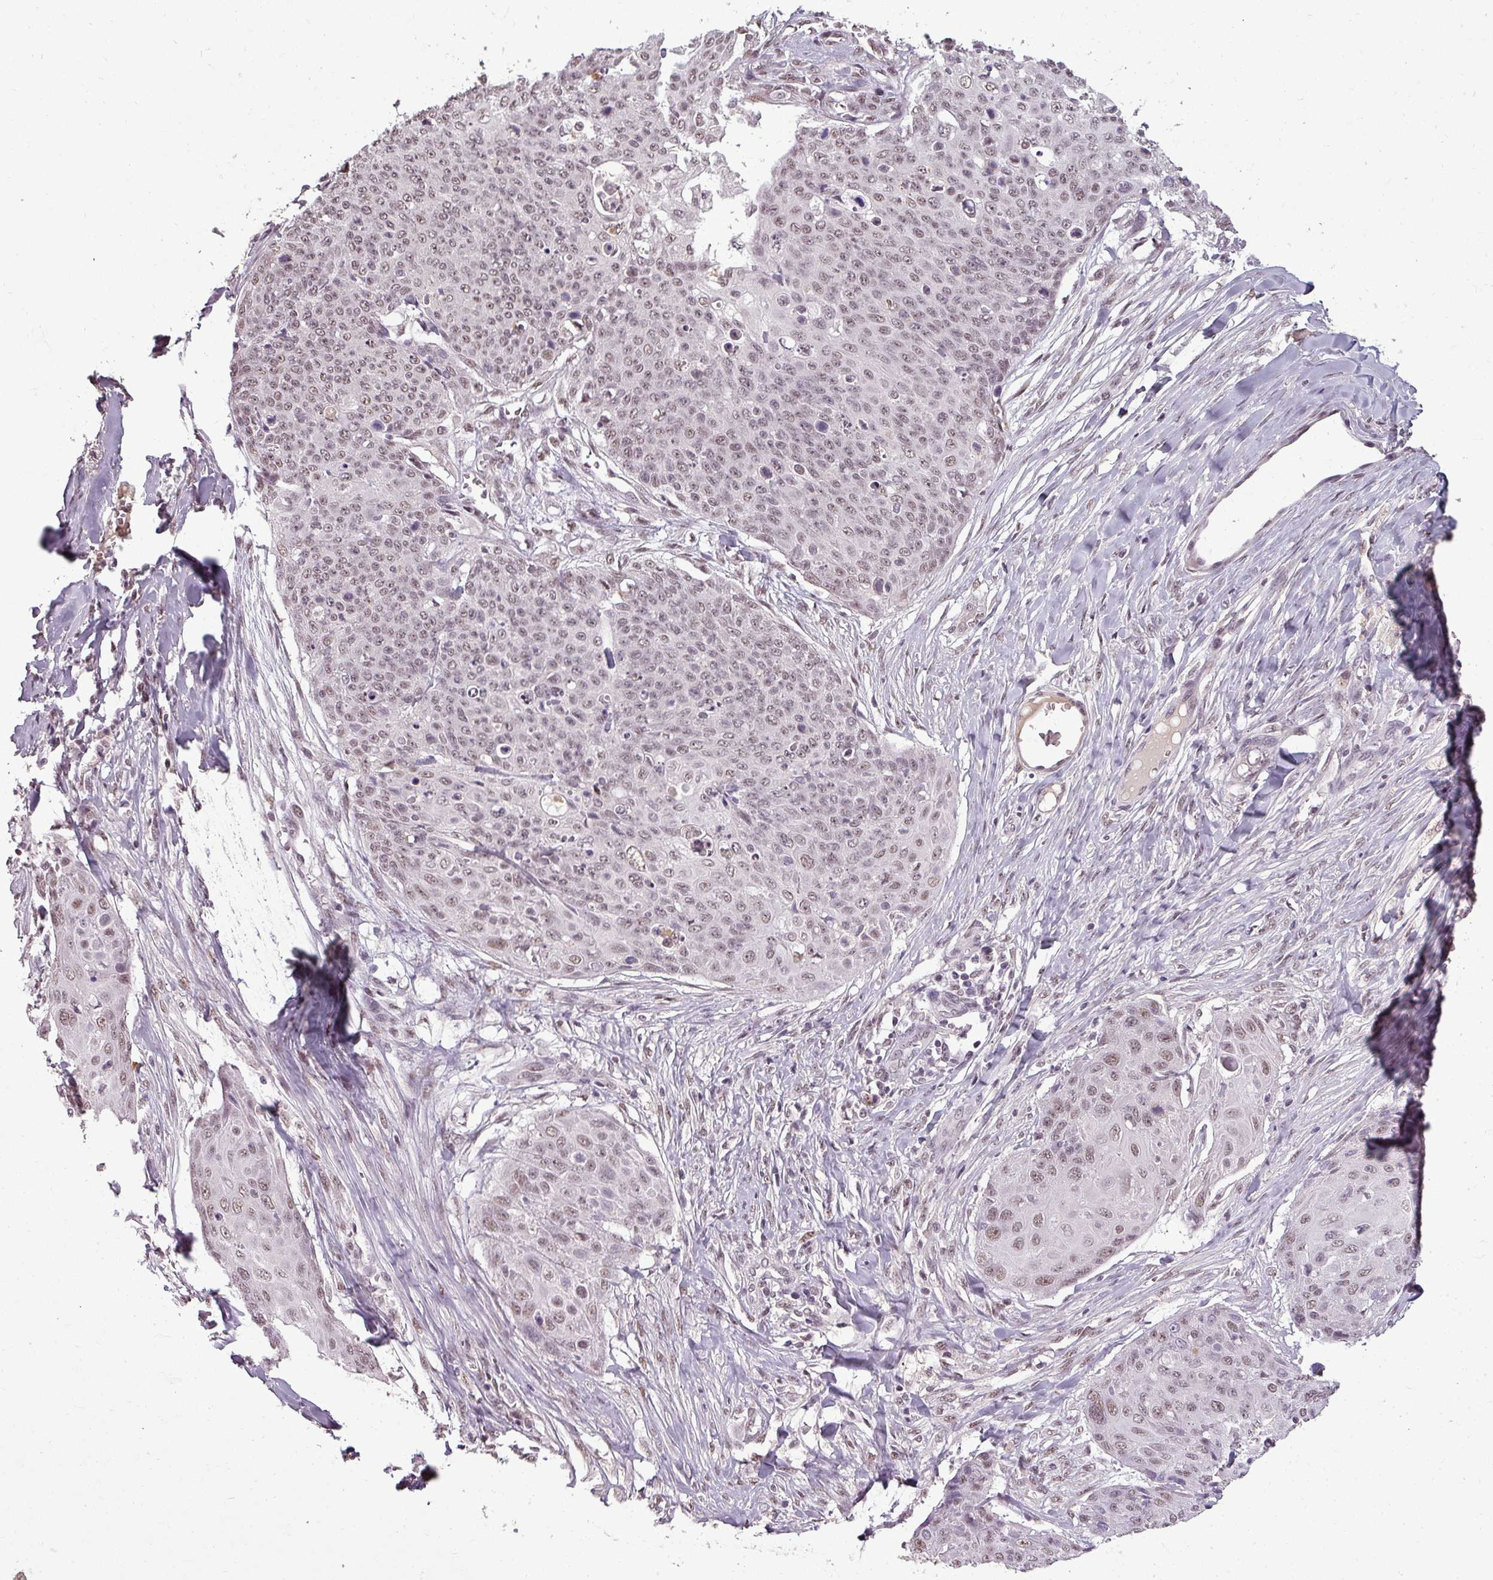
{"staining": {"intensity": "weak", "quantity": ">75%", "location": "nuclear"}, "tissue": "skin cancer", "cell_type": "Tumor cells", "image_type": "cancer", "snomed": [{"axis": "morphology", "description": "Squamous cell carcinoma, NOS"}, {"axis": "topography", "description": "Skin"}, {"axis": "topography", "description": "Vulva"}], "caption": "Brown immunohistochemical staining in skin cancer displays weak nuclear staining in approximately >75% of tumor cells.", "gene": "BCAS3", "patient": {"sex": "female", "age": 85}}